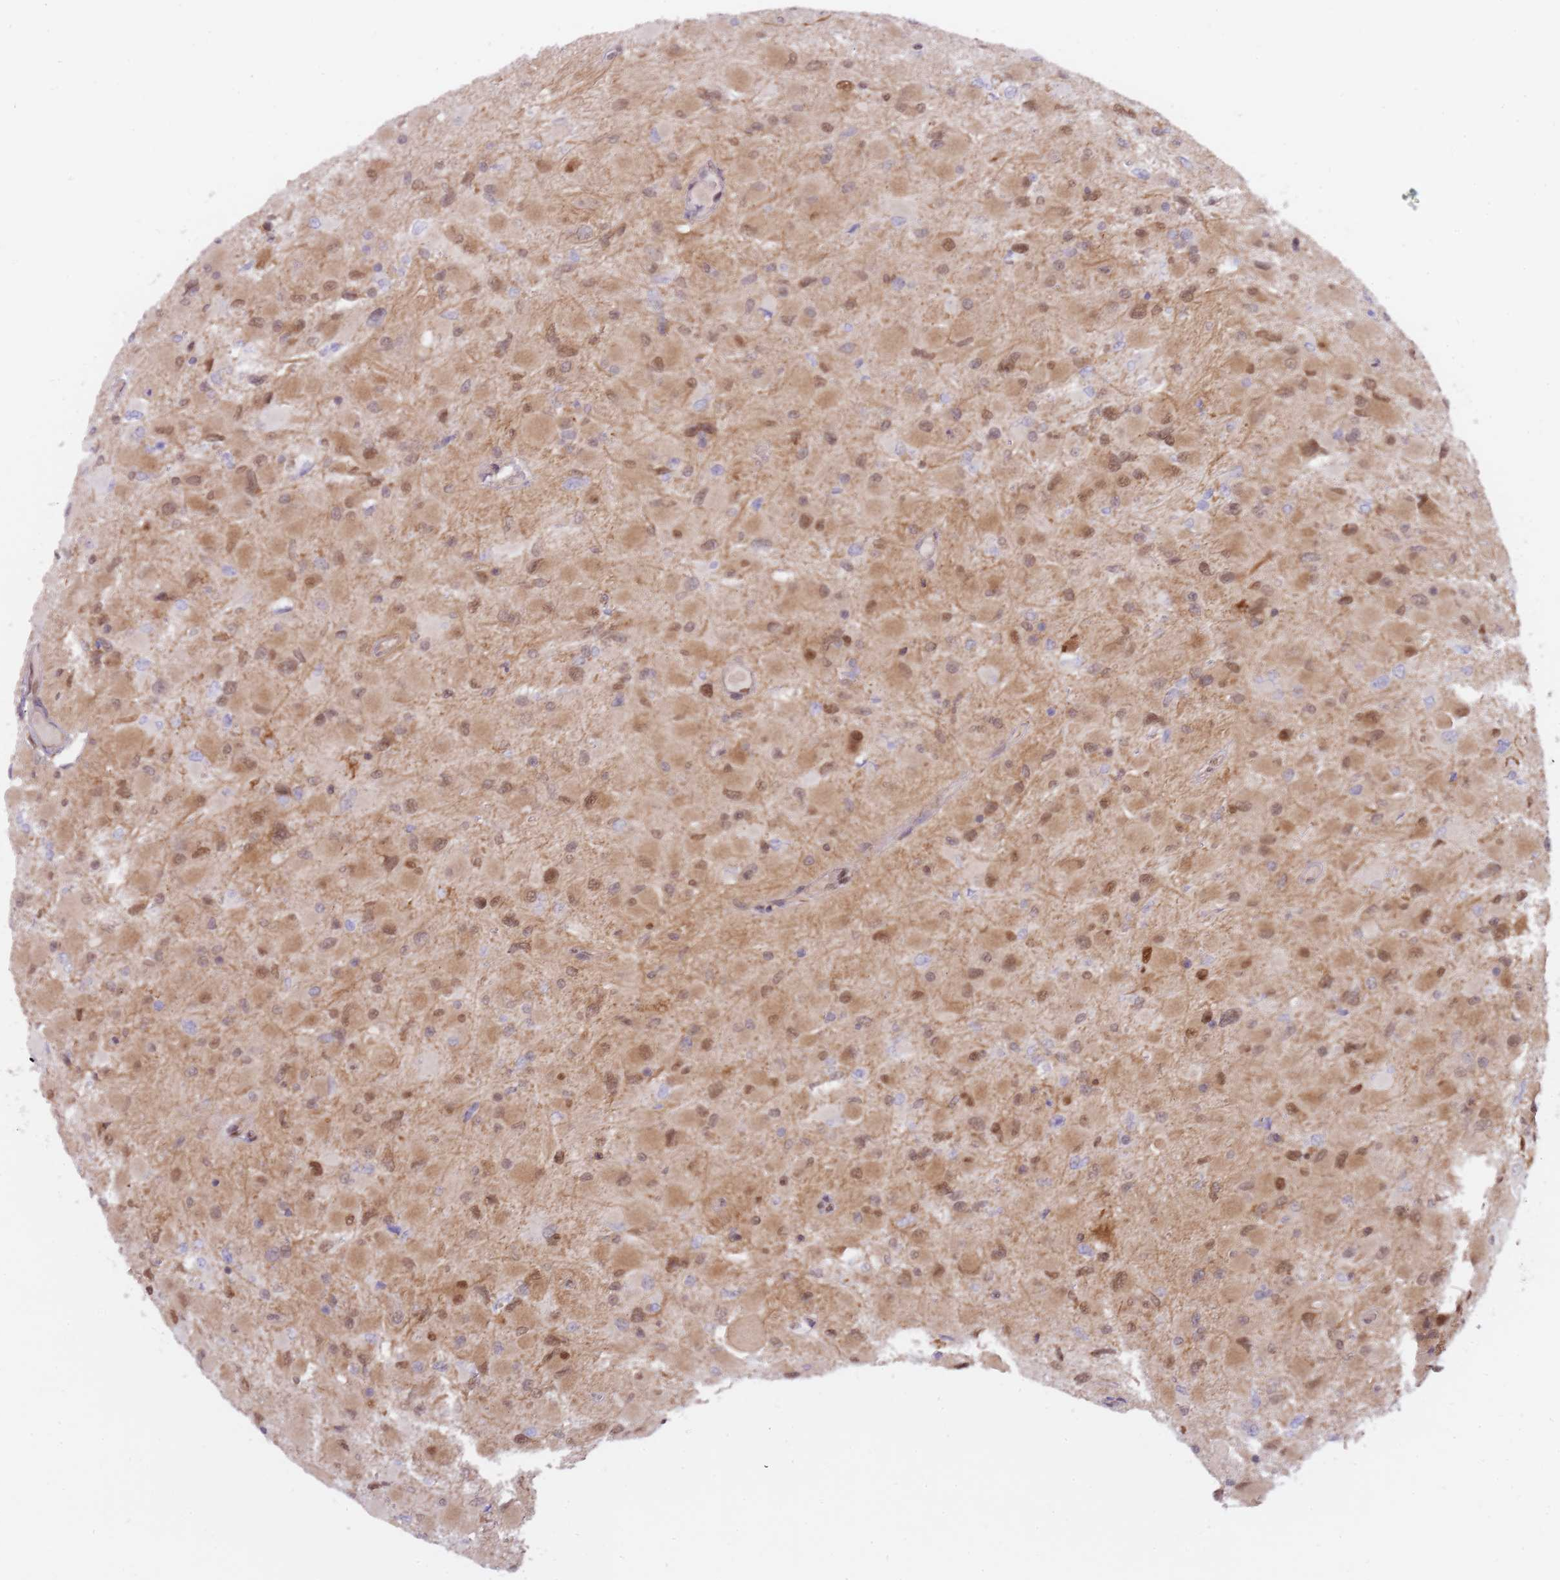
{"staining": {"intensity": "moderate", "quantity": ">75%", "location": "cytoplasmic/membranous,nuclear"}, "tissue": "glioma", "cell_type": "Tumor cells", "image_type": "cancer", "snomed": [{"axis": "morphology", "description": "Glioma, malignant, High grade"}, {"axis": "topography", "description": "Cerebral cortex"}], "caption": "Human malignant glioma (high-grade) stained for a protein (brown) reveals moderate cytoplasmic/membranous and nuclear positive staining in approximately >75% of tumor cells.", "gene": "NSFL1C", "patient": {"sex": "female", "age": 36}}